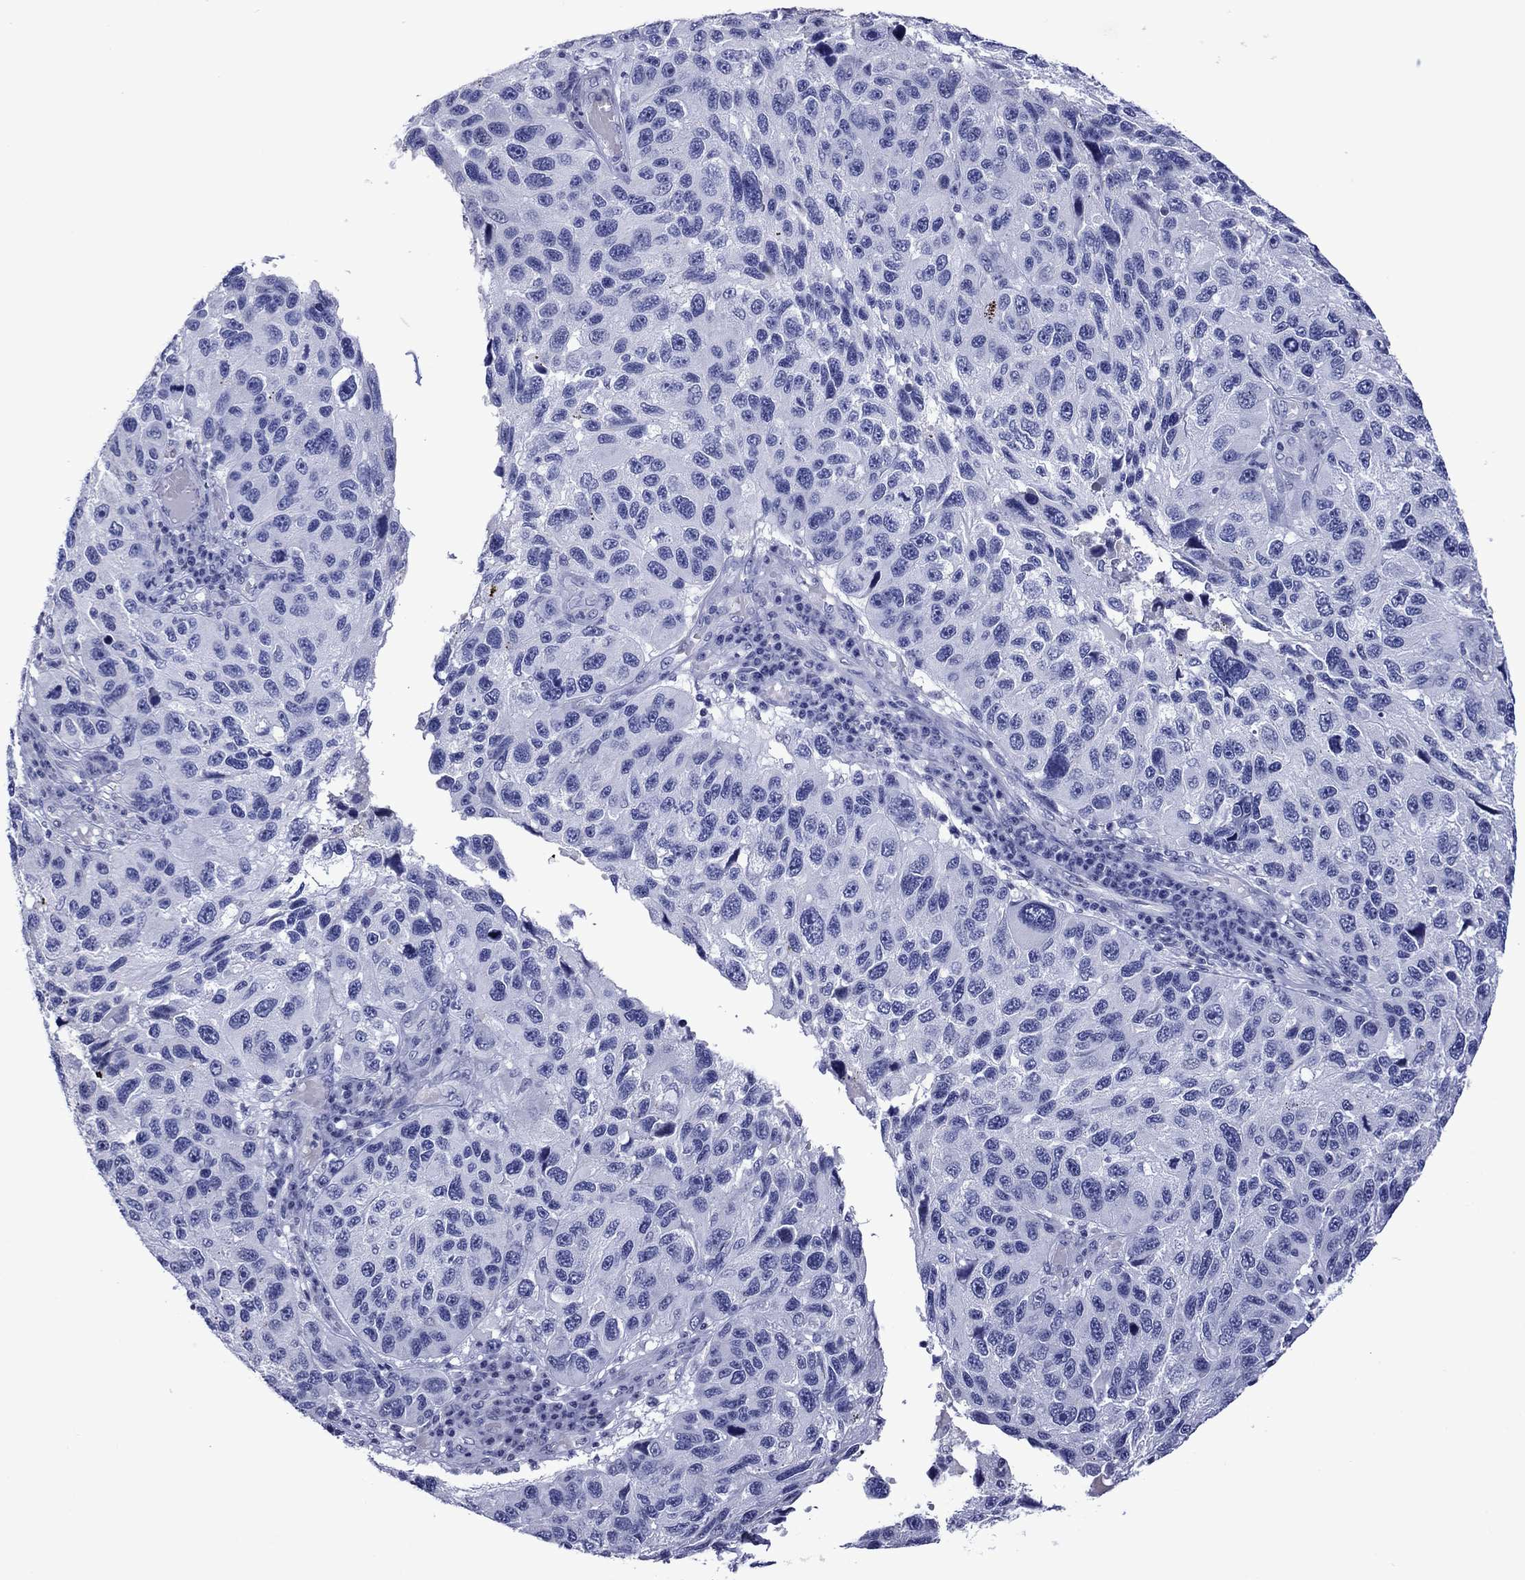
{"staining": {"intensity": "negative", "quantity": "none", "location": "none"}, "tissue": "melanoma", "cell_type": "Tumor cells", "image_type": "cancer", "snomed": [{"axis": "morphology", "description": "Malignant melanoma, NOS"}, {"axis": "topography", "description": "Skin"}], "caption": "IHC histopathology image of neoplastic tissue: human melanoma stained with DAB (3,3'-diaminobenzidine) reveals no significant protein positivity in tumor cells. (Brightfield microscopy of DAB immunohistochemistry at high magnification).", "gene": "PIWIL1", "patient": {"sex": "male", "age": 53}}